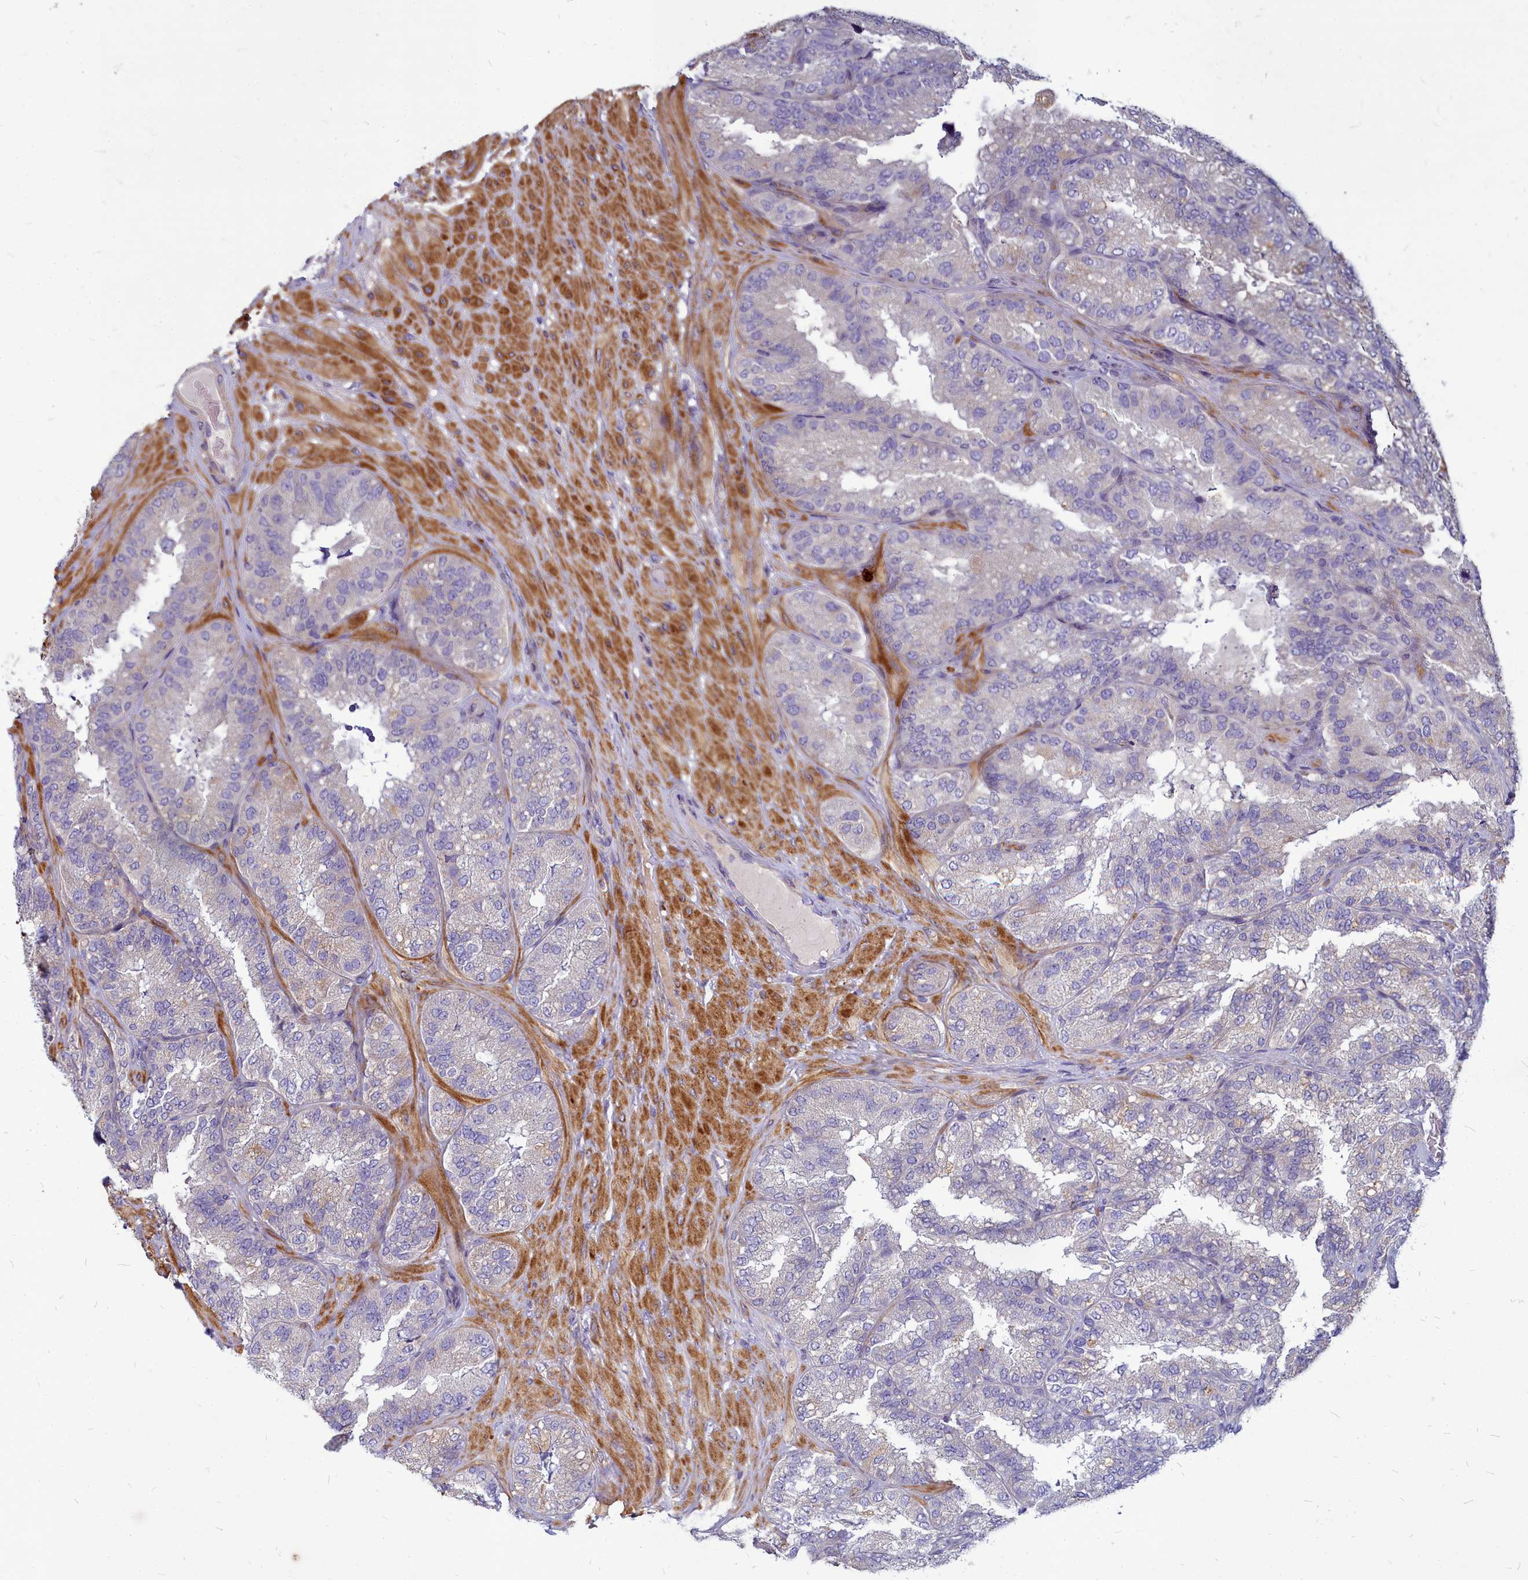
{"staining": {"intensity": "weak", "quantity": "<25%", "location": "cytoplasmic/membranous"}, "tissue": "seminal vesicle", "cell_type": "Glandular cells", "image_type": "normal", "snomed": [{"axis": "morphology", "description": "Normal tissue, NOS"}, {"axis": "topography", "description": "Seminal veicle"}], "caption": "Immunohistochemistry image of unremarkable human seminal vesicle stained for a protein (brown), which reveals no expression in glandular cells. (IHC, brightfield microscopy, high magnification).", "gene": "SMPD4", "patient": {"sex": "male", "age": 58}}